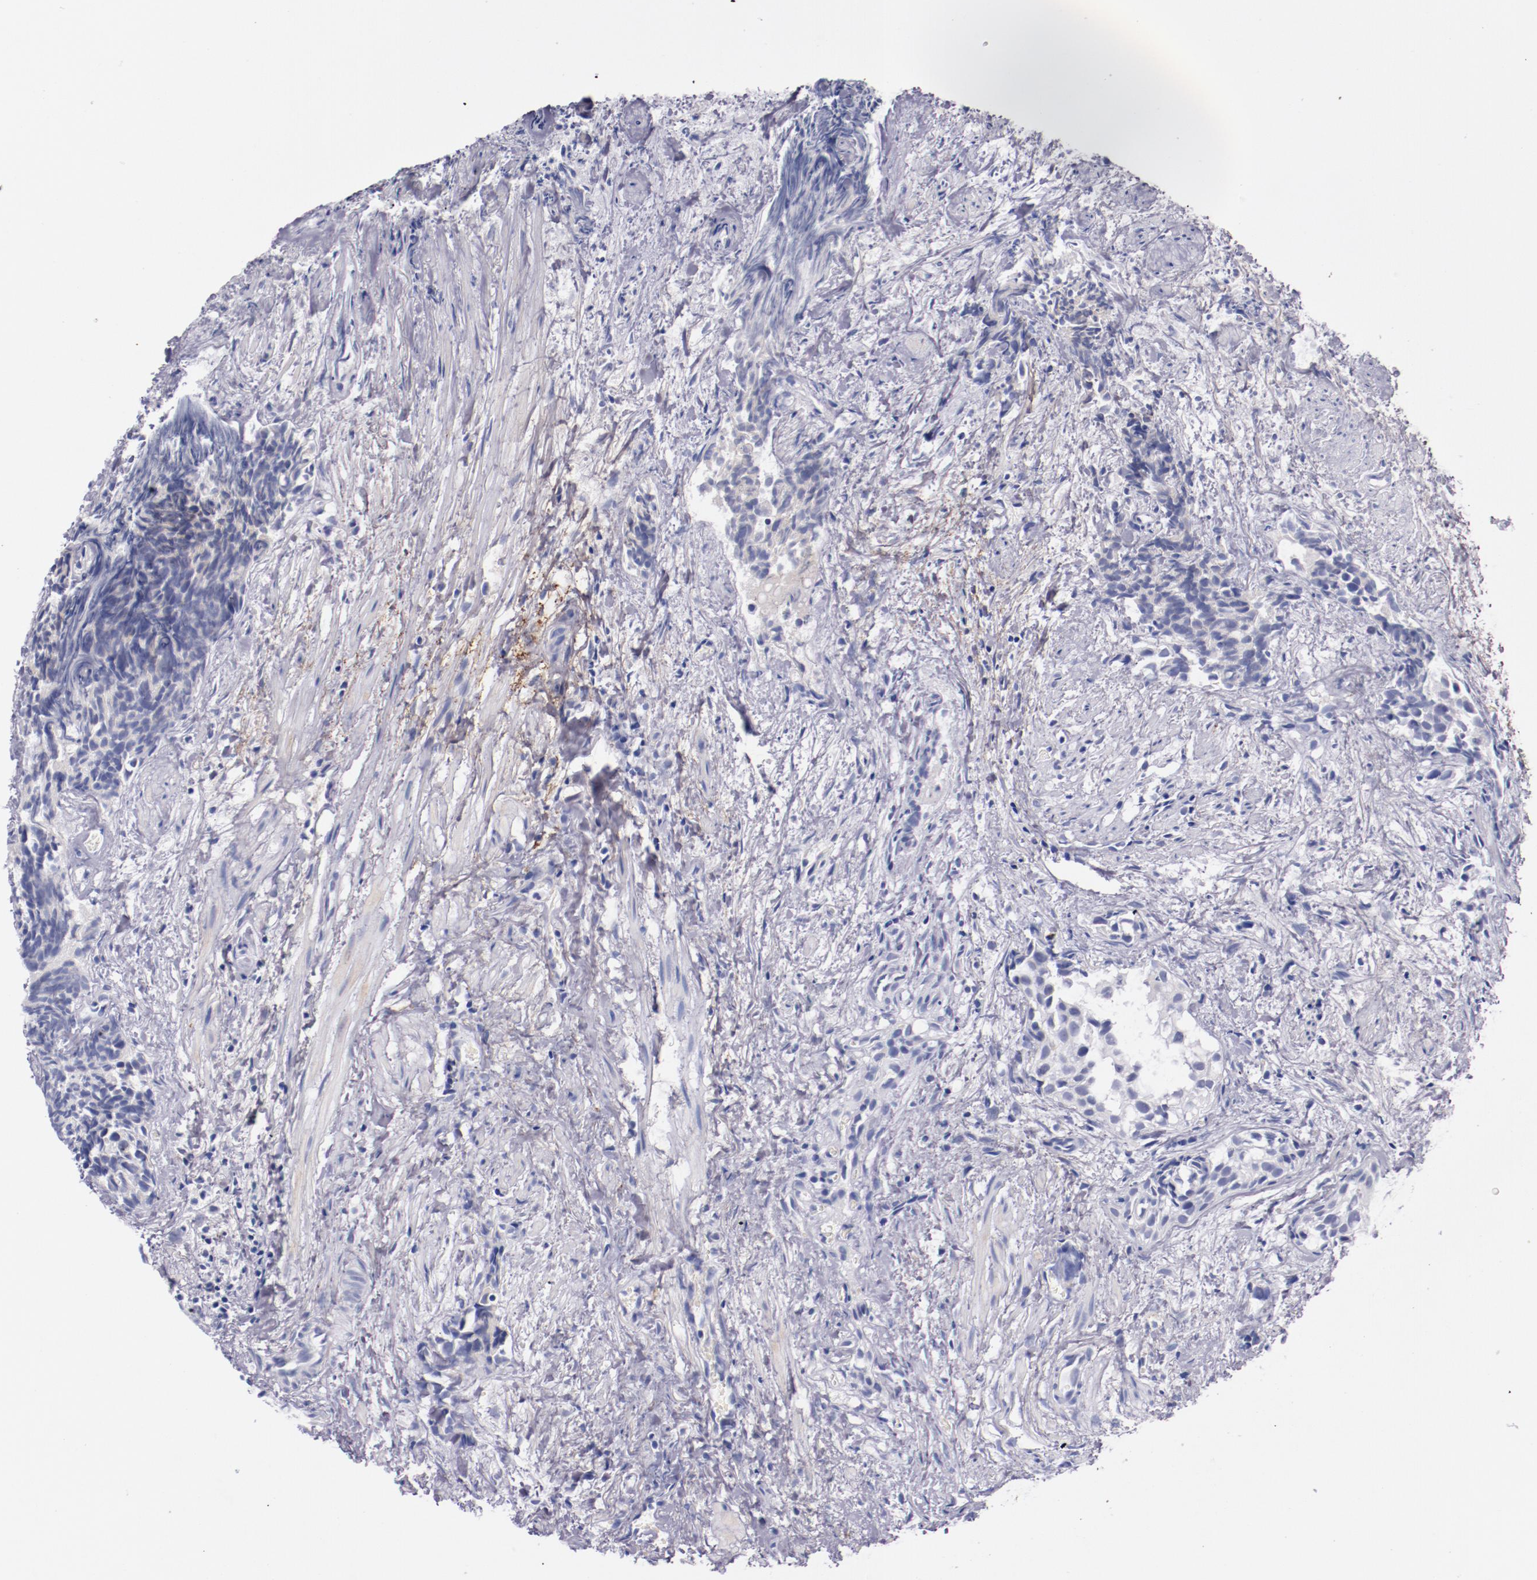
{"staining": {"intensity": "negative", "quantity": "none", "location": "none"}, "tissue": "urothelial cancer", "cell_type": "Tumor cells", "image_type": "cancer", "snomed": [{"axis": "morphology", "description": "Urothelial carcinoma, High grade"}, {"axis": "topography", "description": "Urinary bladder"}], "caption": "A micrograph of high-grade urothelial carcinoma stained for a protein demonstrates no brown staining in tumor cells. (Brightfield microscopy of DAB (3,3'-diaminobenzidine) immunohistochemistry (IHC) at high magnification).", "gene": "SYP", "patient": {"sex": "female", "age": 78}}